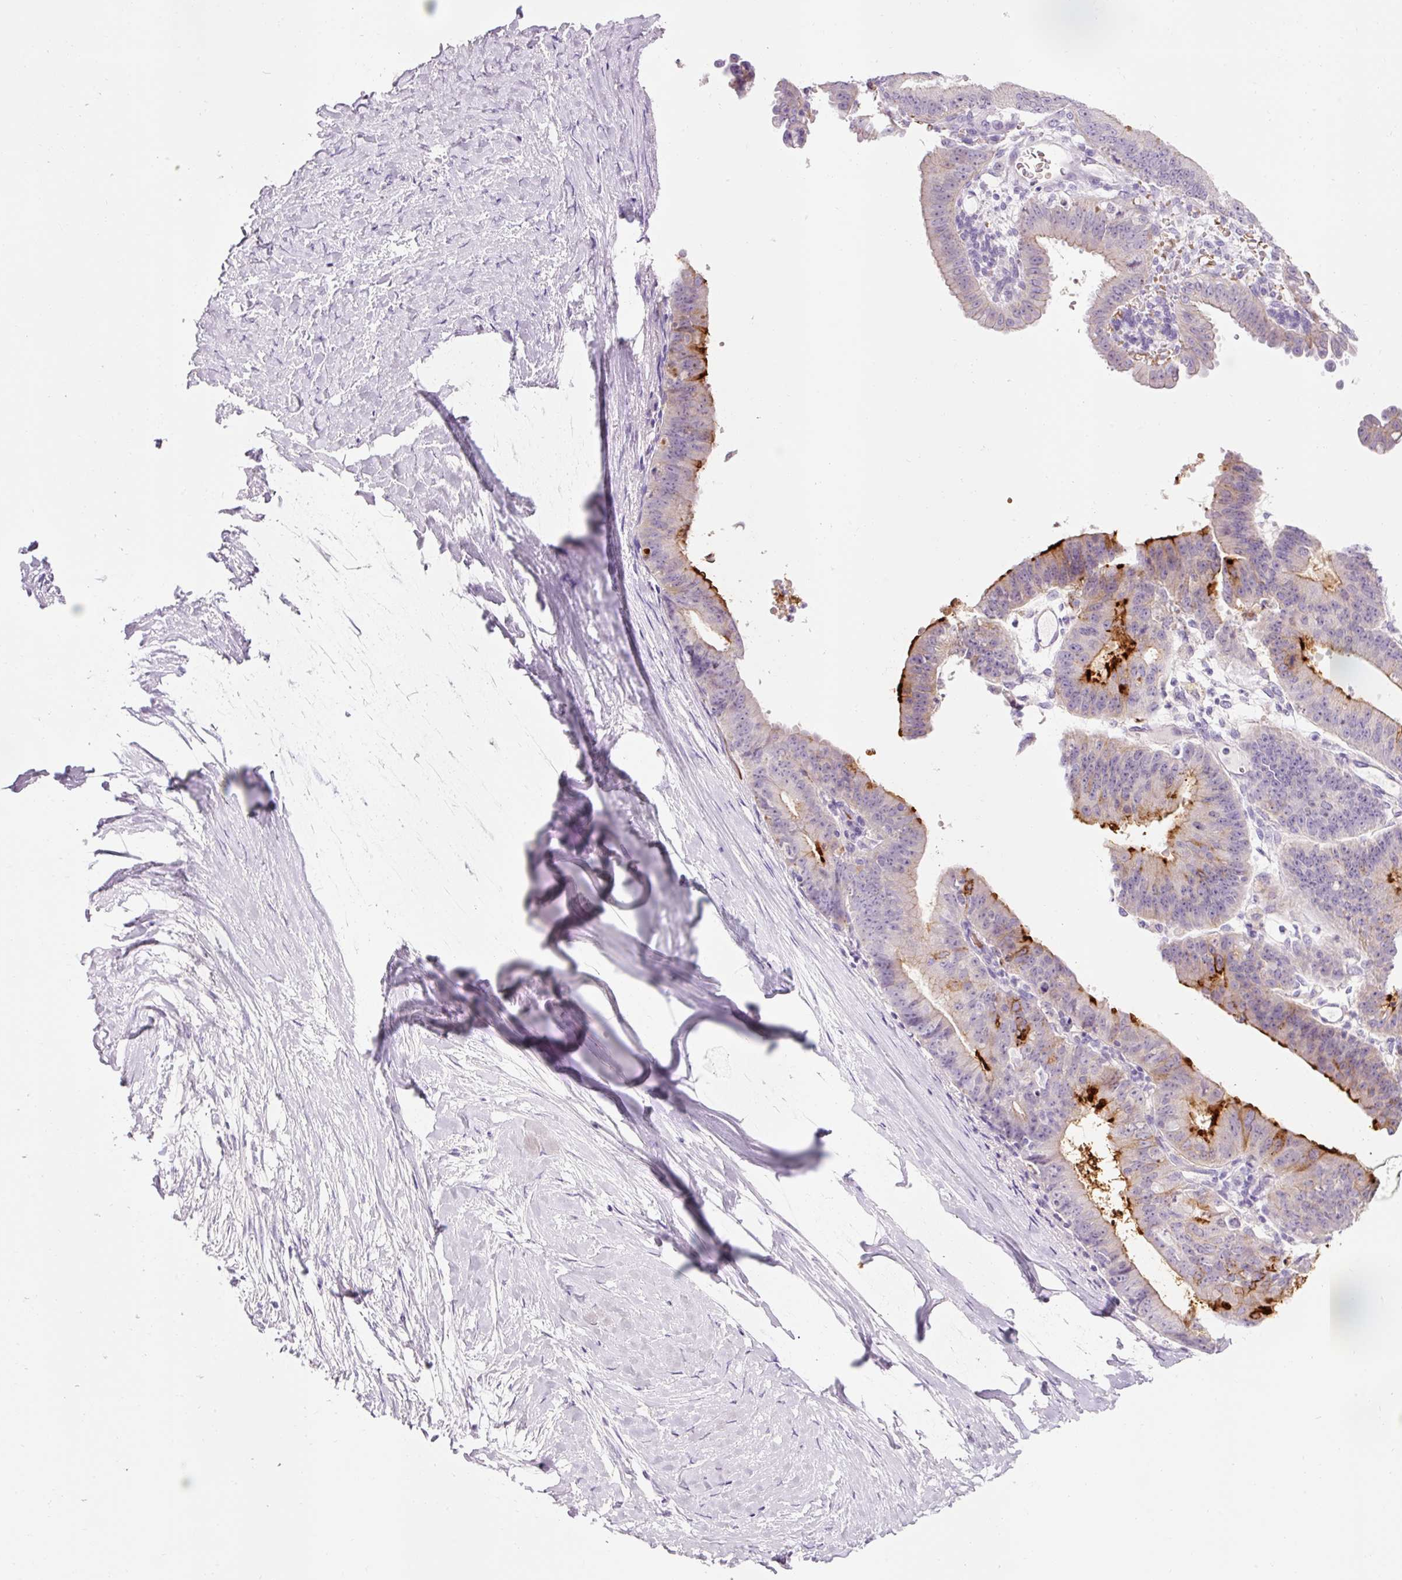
{"staining": {"intensity": "strong", "quantity": "<25%", "location": "cytoplasmic/membranous"}, "tissue": "ovarian cancer", "cell_type": "Tumor cells", "image_type": "cancer", "snomed": [{"axis": "morphology", "description": "Carcinoma, endometroid"}, {"axis": "topography", "description": "Ovary"}], "caption": "Tumor cells demonstrate medium levels of strong cytoplasmic/membranous staining in approximately <25% of cells in human ovarian cancer. (brown staining indicates protein expression, while blue staining denotes nuclei).", "gene": "DHRS11", "patient": {"sex": "female", "age": 42}}